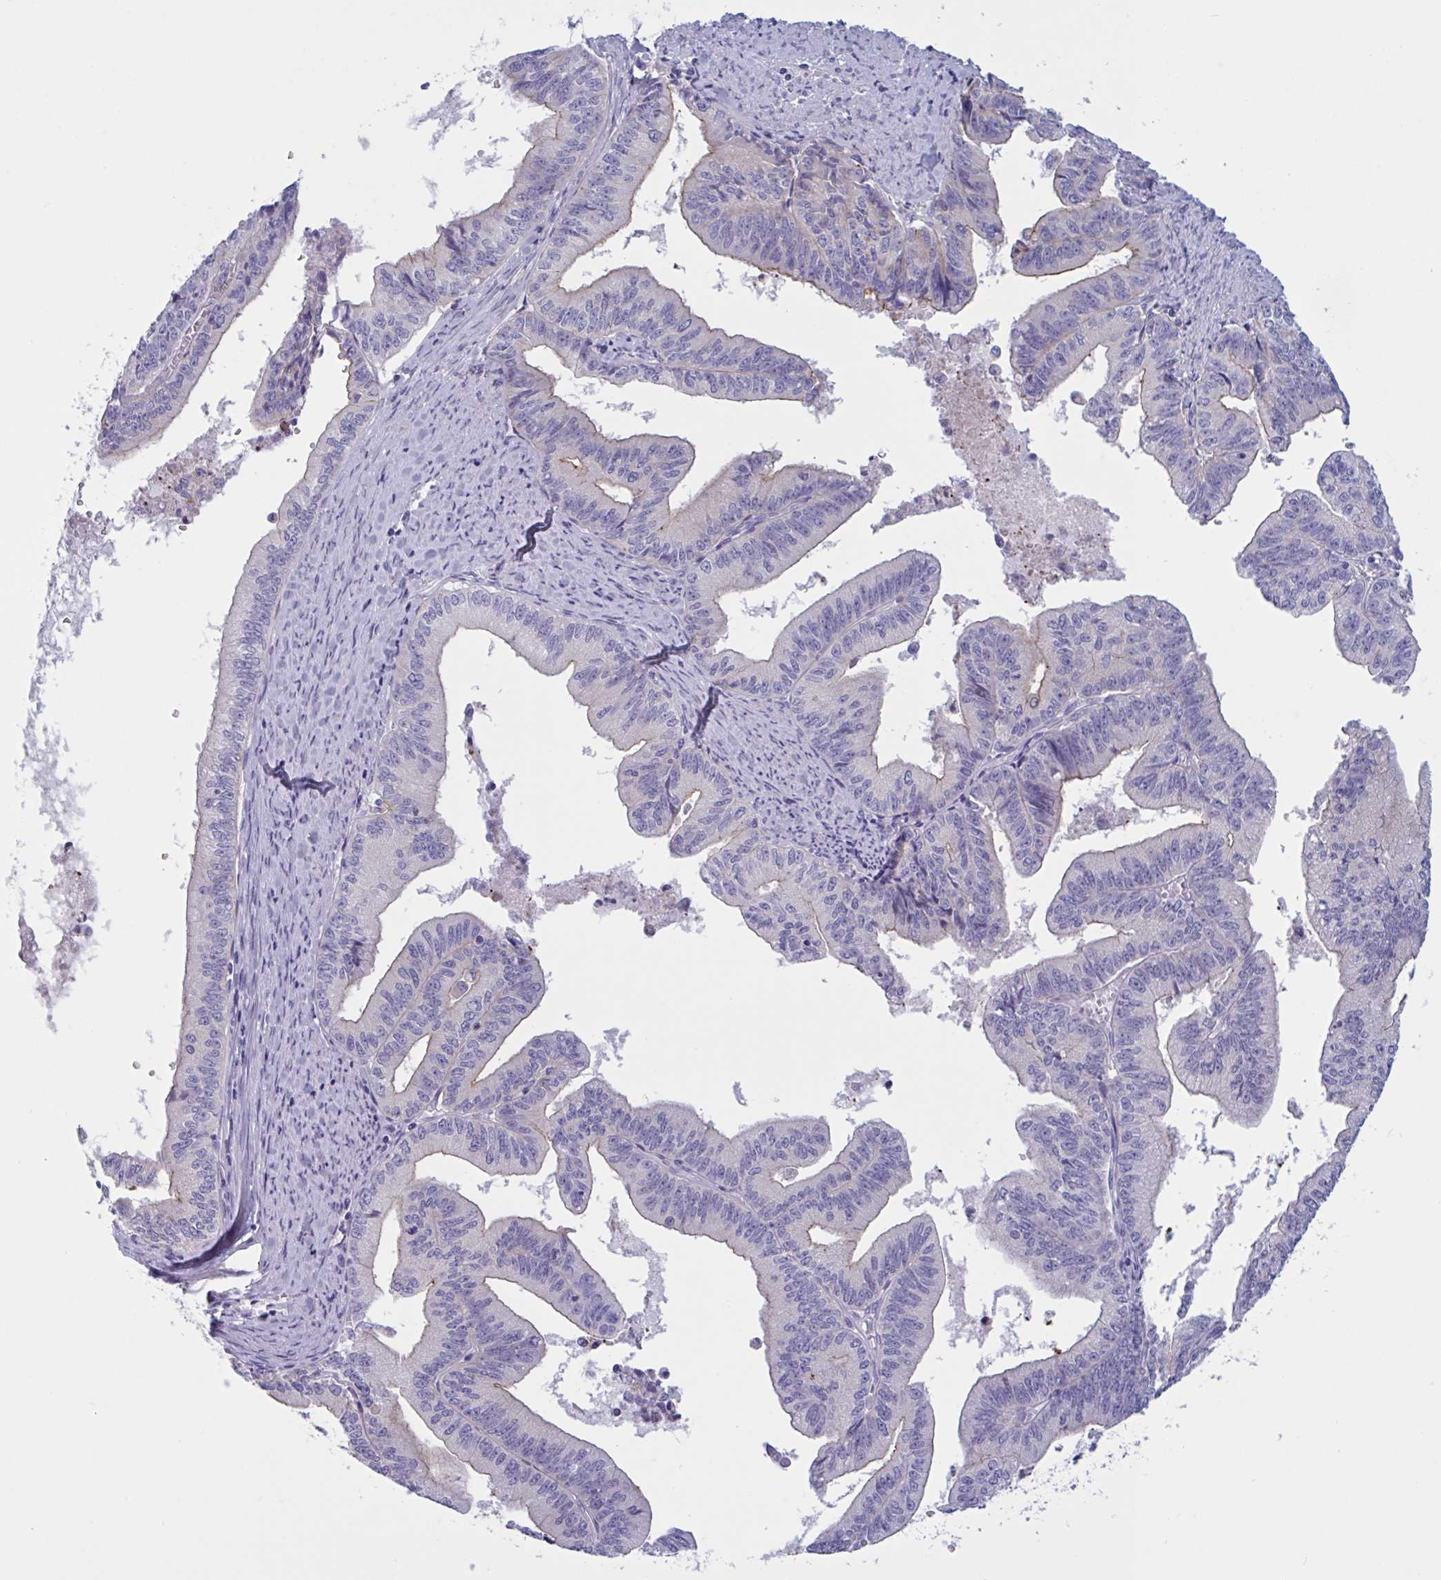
{"staining": {"intensity": "negative", "quantity": "none", "location": "none"}, "tissue": "endometrial cancer", "cell_type": "Tumor cells", "image_type": "cancer", "snomed": [{"axis": "morphology", "description": "Adenocarcinoma, NOS"}, {"axis": "topography", "description": "Endometrium"}], "caption": "The IHC image has no significant expression in tumor cells of endometrial cancer tissue.", "gene": "OXLD1", "patient": {"sex": "female", "age": 65}}